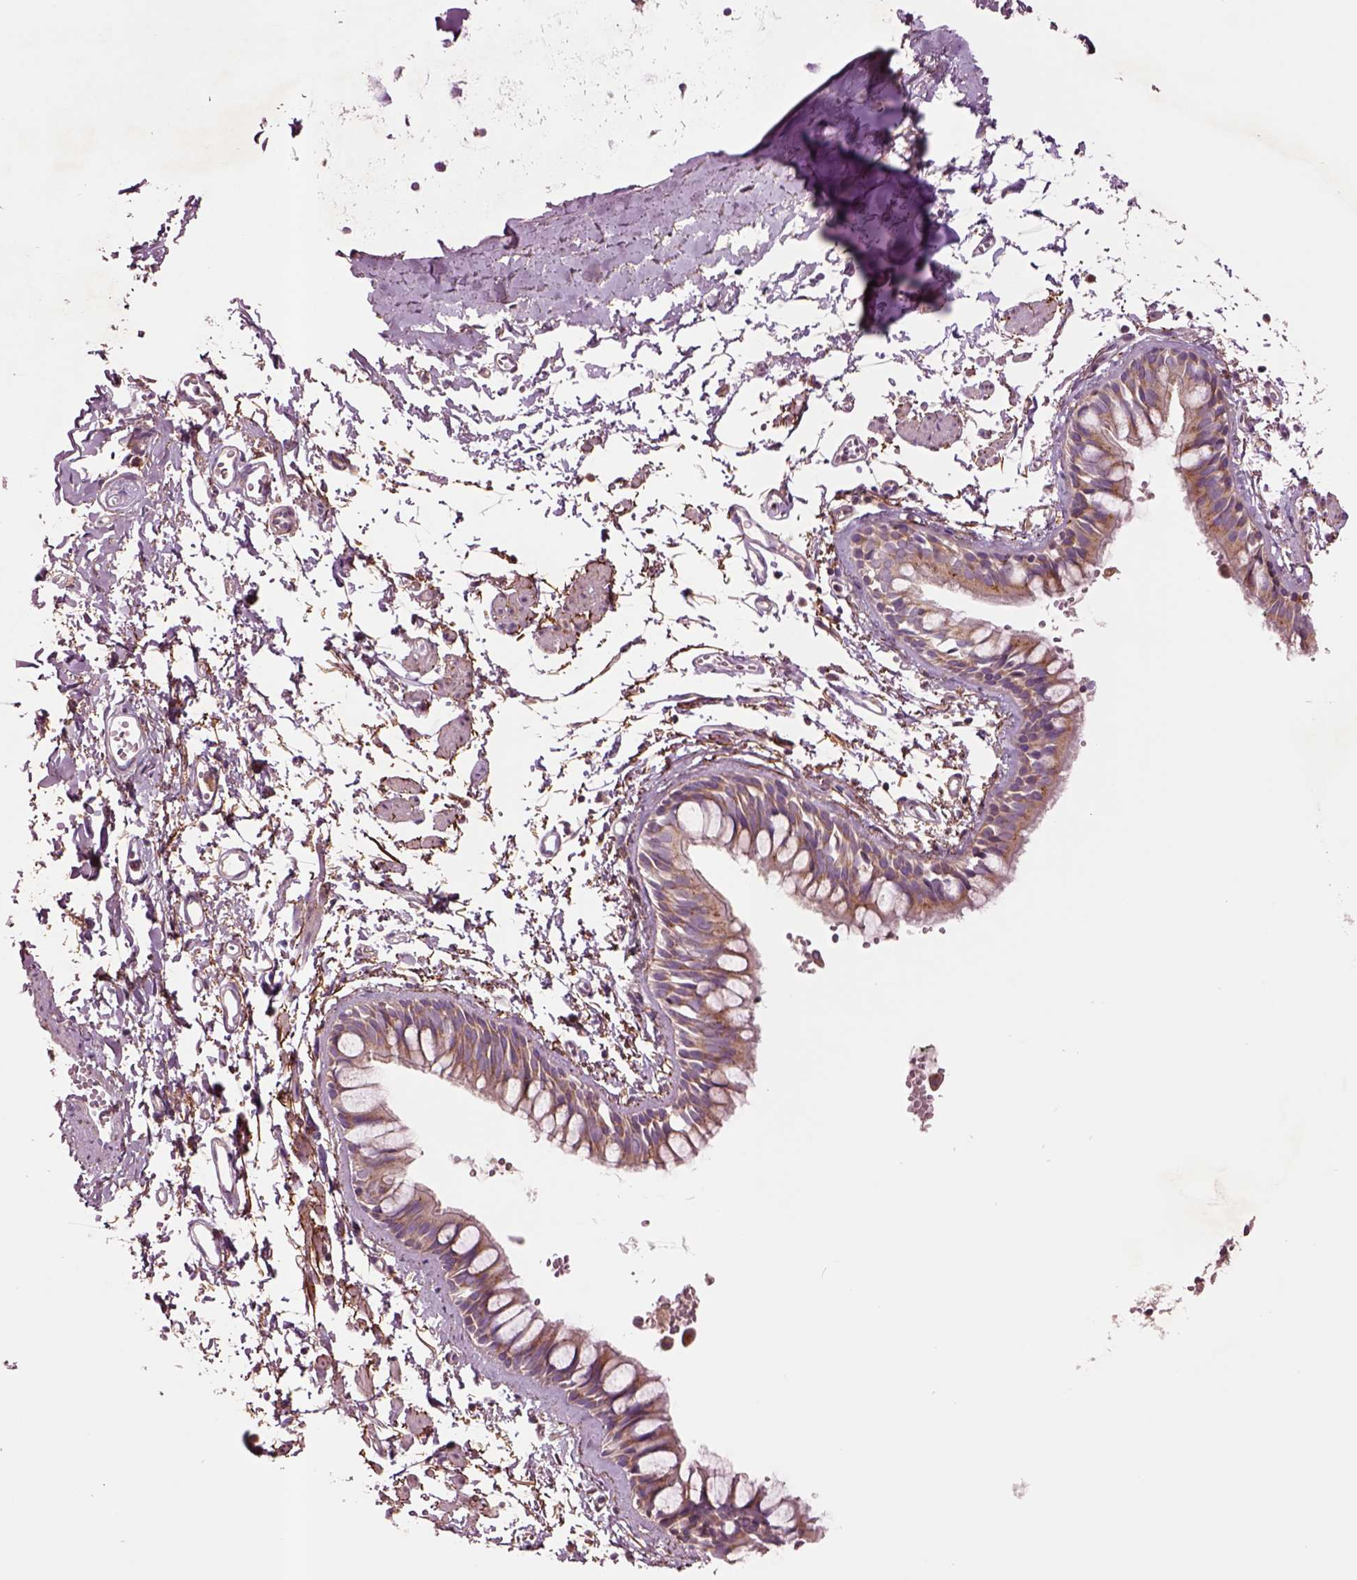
{"staining": {"intensity": "moderate", "quantity": ">75%", "location": "cytoplasmic/membranous"}, "tissue": "bronchus", "cell_type": "Respiratory epithelial cells", "image_type": "normal", "snomed": [{"axis": "morphology", "description": "Normal tissue, NOS"}, {"axis": "topography", "description": "Cartilage tissue"}, {"axis": "topography", "description": "Bronchus"}], "caption": "Protein expression analysis of unremarkable human bronchus reveals moderate cytoplasmic/membranous expression in approximately >75% of respiratory epithelial cells.", "gene": "SEC23A", "patient": {"sex": "female", "age": 59}}